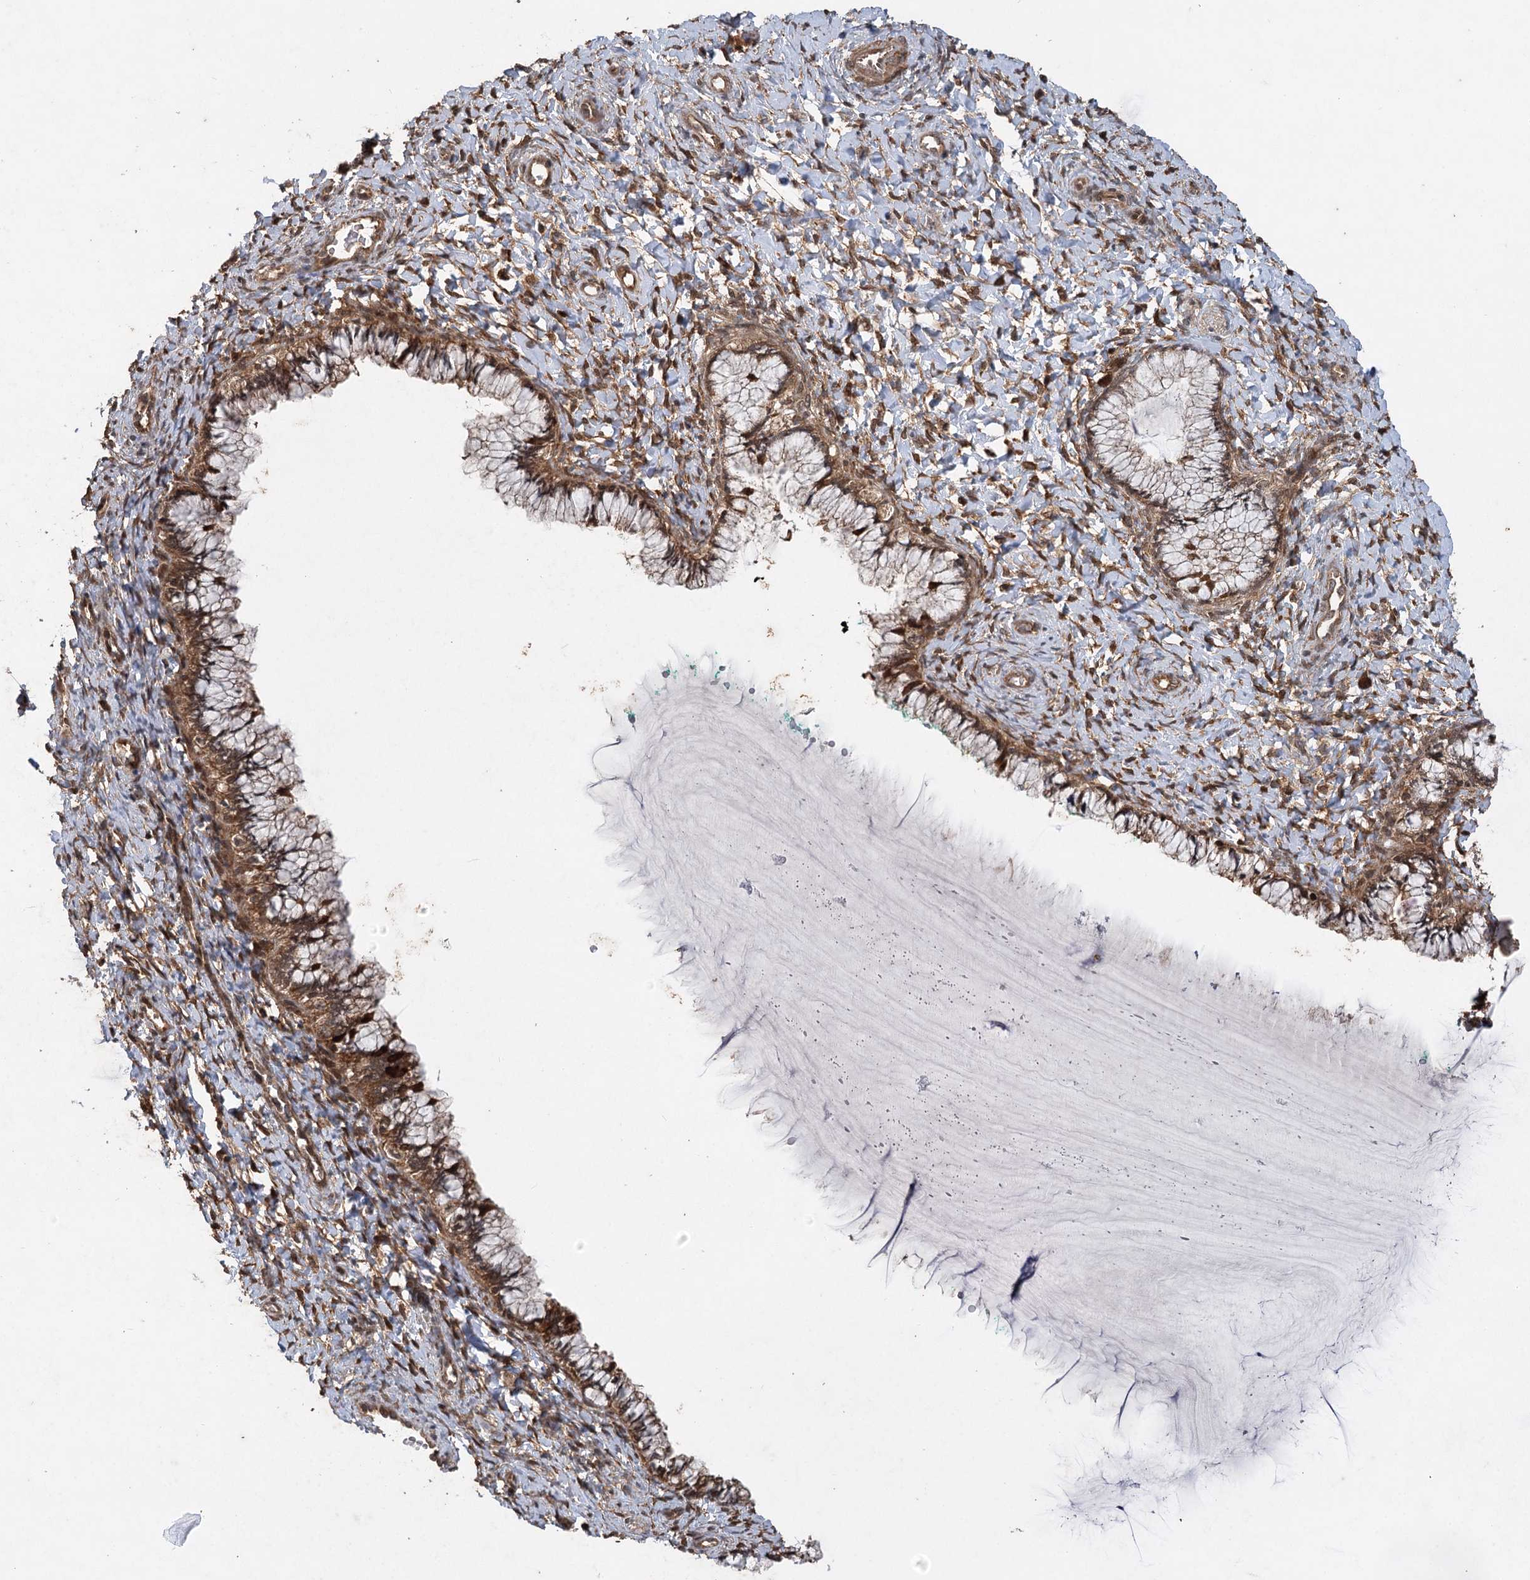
{"staining": {"intensity": "moderate", "quantity": ">75%", "location": "cytoplasmic/membranous"}, "tissue": "cervix", "cell_type": "Glandular cells", "image_type": "normal", "snomed": [{"axis": "morphology", "description": "Normal tissue, NOS"}, {"axis": "morphology", "description": "Adenocarcinoma, NOS"}, {"axis": "topography", "description": "Cervix"}], "caption": "Protein staining of normal cervix demonstrates moderate cytoplasmic/membranous staining in approximately >75% of glandular cells. The staining is performed using DAB (3,3'-diaminobenzidine) brown chromogen to label protein expression. The nuclei are counter-stained blue using hematoxylin.", "gene": "INSIG2", "patient": {"sex": "female", "age": 29}}